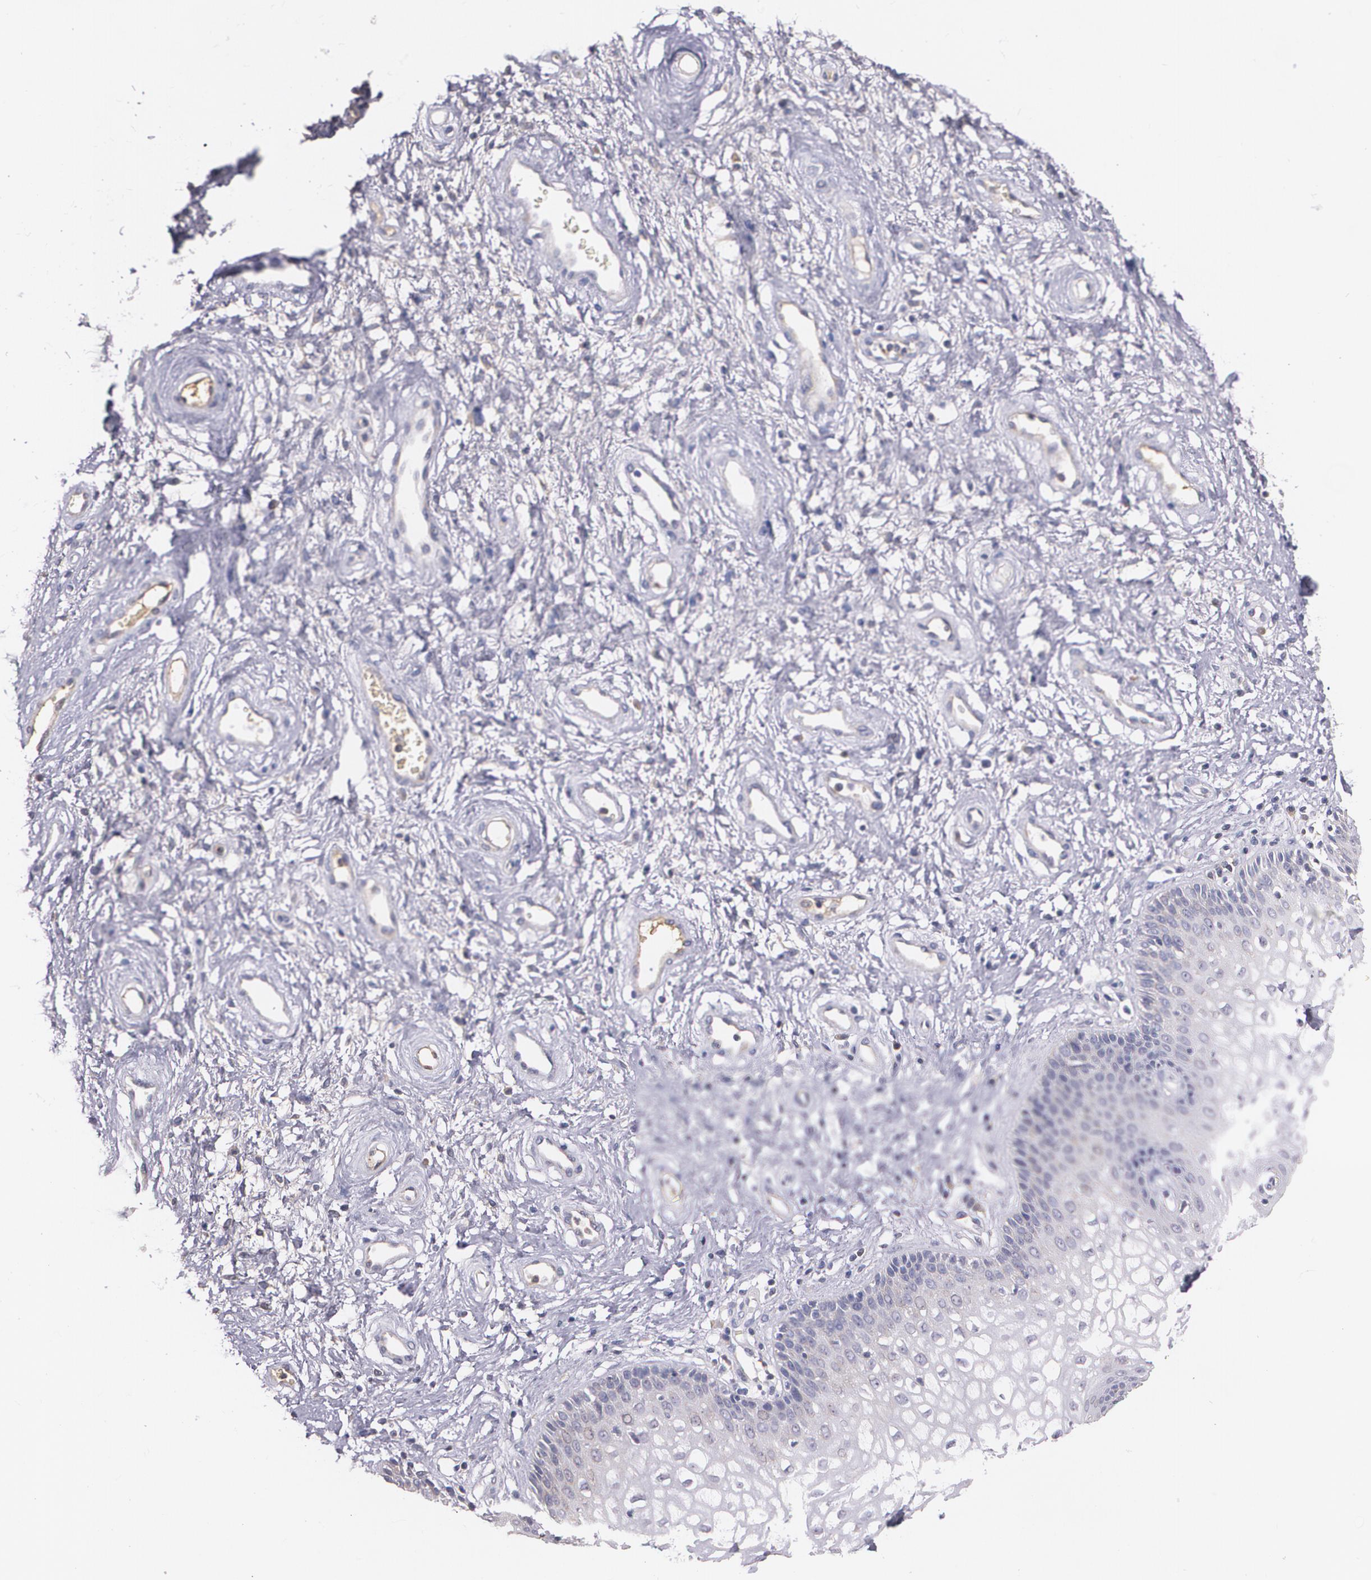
{"staining": {"intensity": "weak", "quantity": "<25%", "location": "cytoplasmic/membranous"}, "tissue": "vagina", "cell_type": "Squamous epithelial cells", "image_type": "normal", "snomed": [{"axis": "morphology", "description": "Normal tissue, NOS"}, {"axis": "topography", "description": "Vagina"}], "caption": "Squamous epithelial cells show no significant protein staining in unremarkable vagina. The staining was performed using DAB (3,3'-diaminobenzidine) to visualize the protein expression in brown, while the nuclei were stained in blue with hematoxylin (Magnification: 20x).", "gene": "AMBP", "patient": {"sex": "female", "age": 34}}